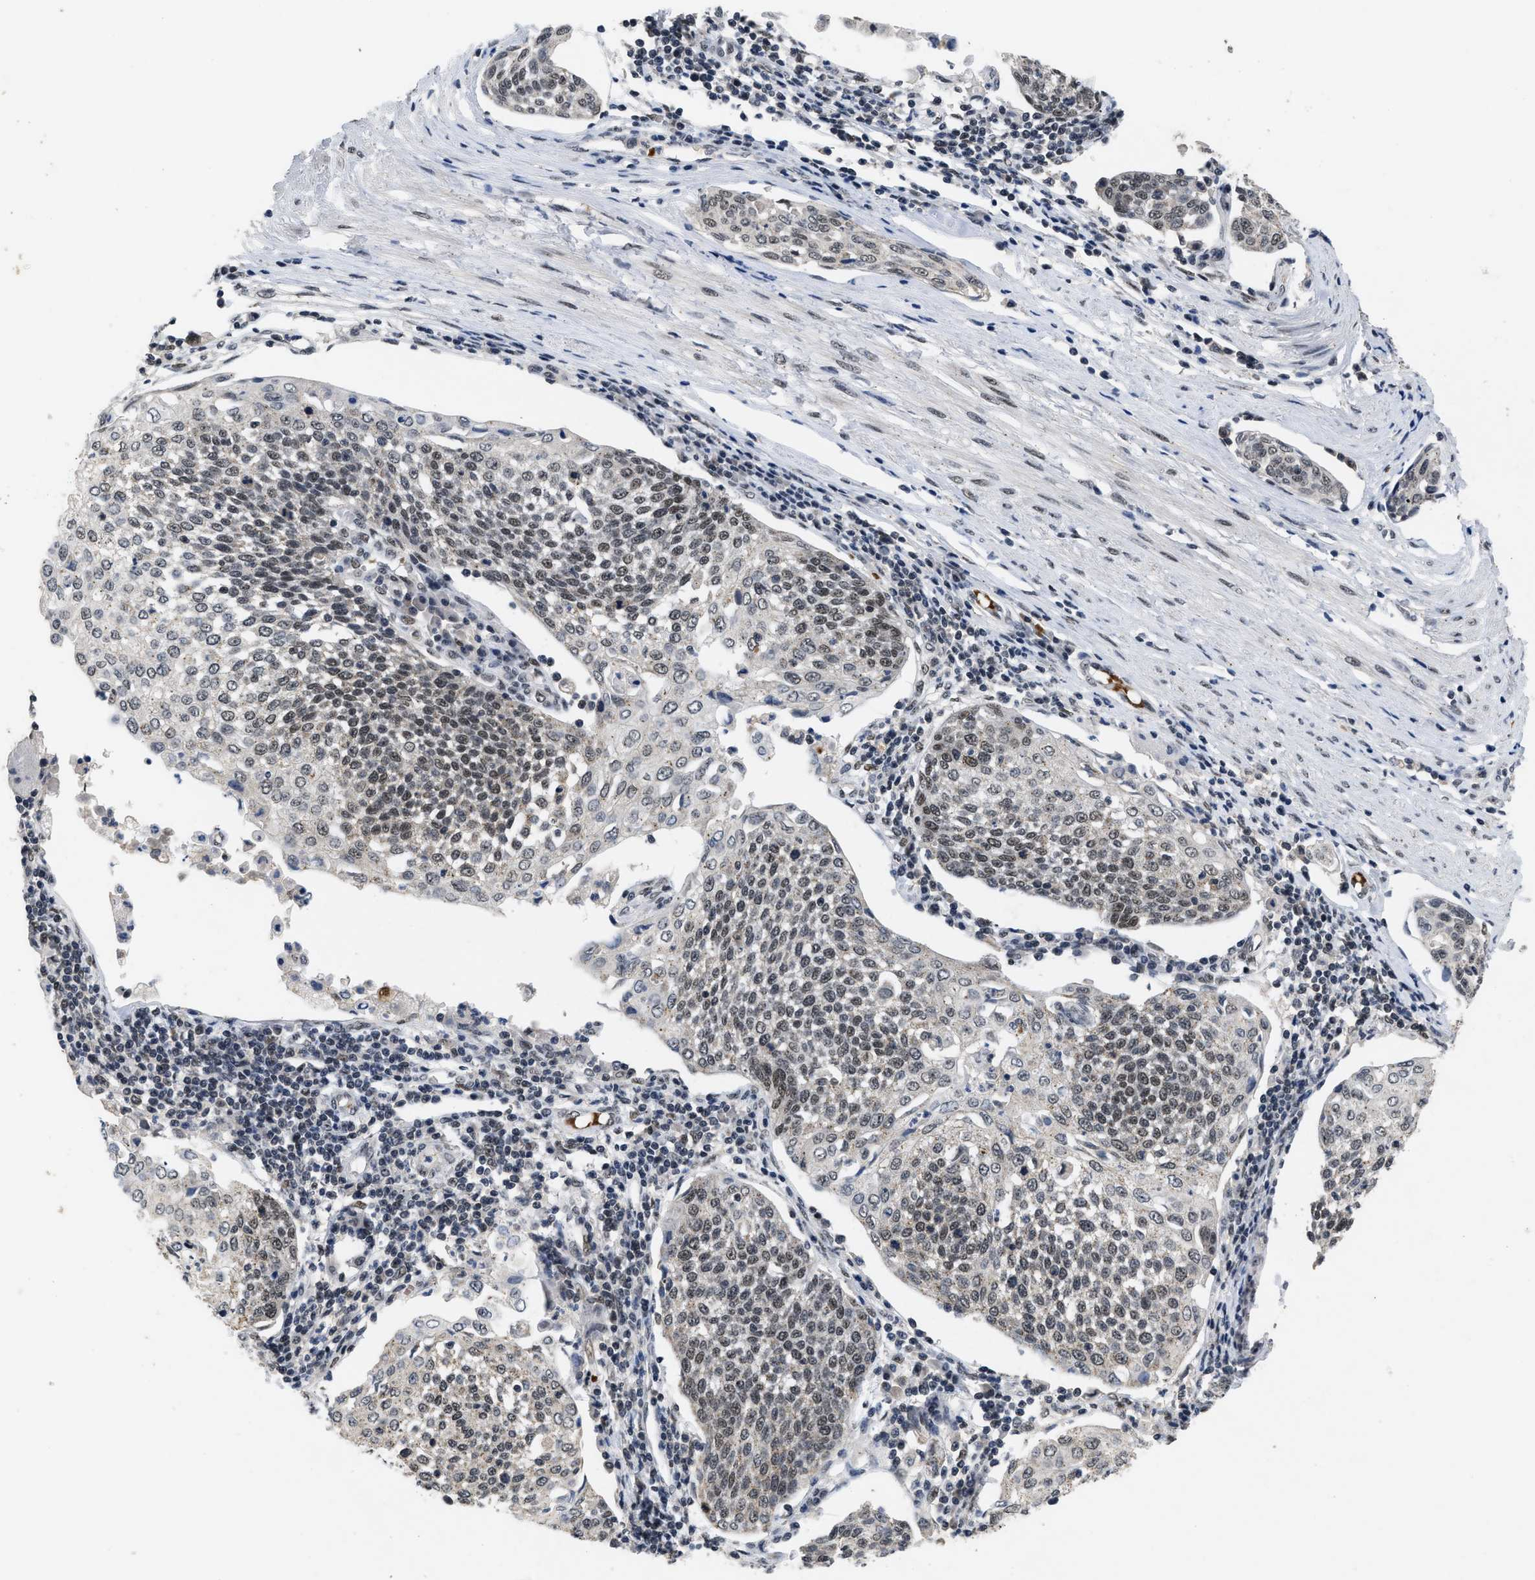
{"staining": {"intensity": "weak", "quantity": "25%-75%", "location": "nuclear"}, "tissue": "cervical cancer", "cell_type": "Tumor cells", "image_type": "cancer", "snomed": [{"axis": "morphology", "description": "Squamous cell carcinoma, NOS"}, {"axis": "topography", "description": "Cervix"}], "caption": "Immunohistochemistry (IHC) image of cervical cancer stained for a protein (brown), which displays low levels of weak nuclear expression in about 25%-75% of tumor cells.", "gene": "ZNF346", "patient": {"sex": "female", "age": 34}}